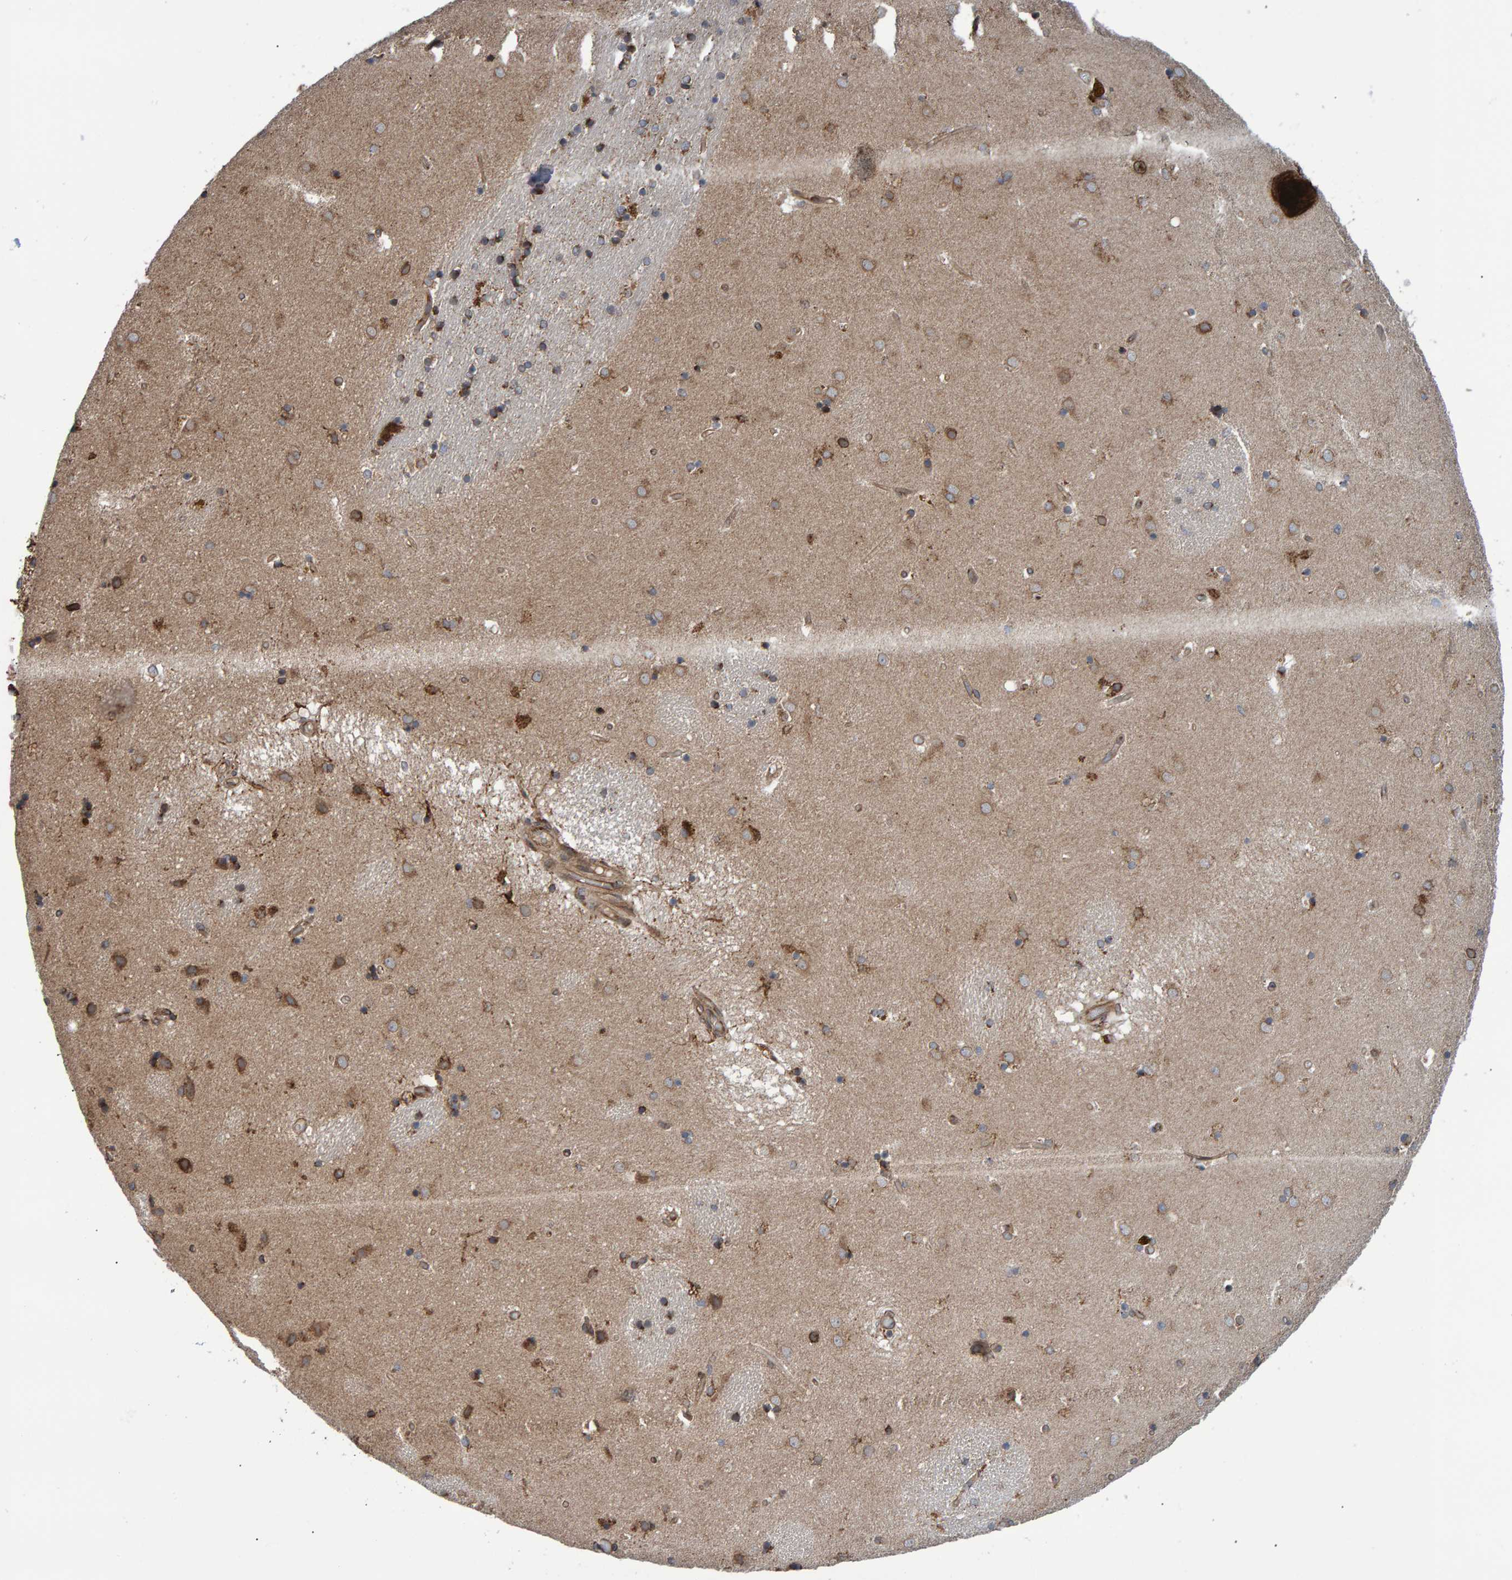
{"staining": {"intensity": "moderate", "quantity": "25%-75%", "location": "cytoplasmic/membranous"}, "tissue": "caudate", "cell_type": "Glial cells", "image_type": "normal", "snomed": [{"axis": "morphology", "description": "Normal tissue, NOS"}, {"axis": "topography", "description": "Lateral ventricle wall"}], "caption": "Protein staining reveals moderate cytoplasmic/membranous positivity in approximately 25%-75% of glial cells in normal caudate. (Stains: DAB (3,3'-diaminobenzidine) in brown, nuclei in blue, Microscopy: brightfield microscopy at high magnification).", "gene": "FAM117A", "patient": {"sex": "male", "age": 70}}